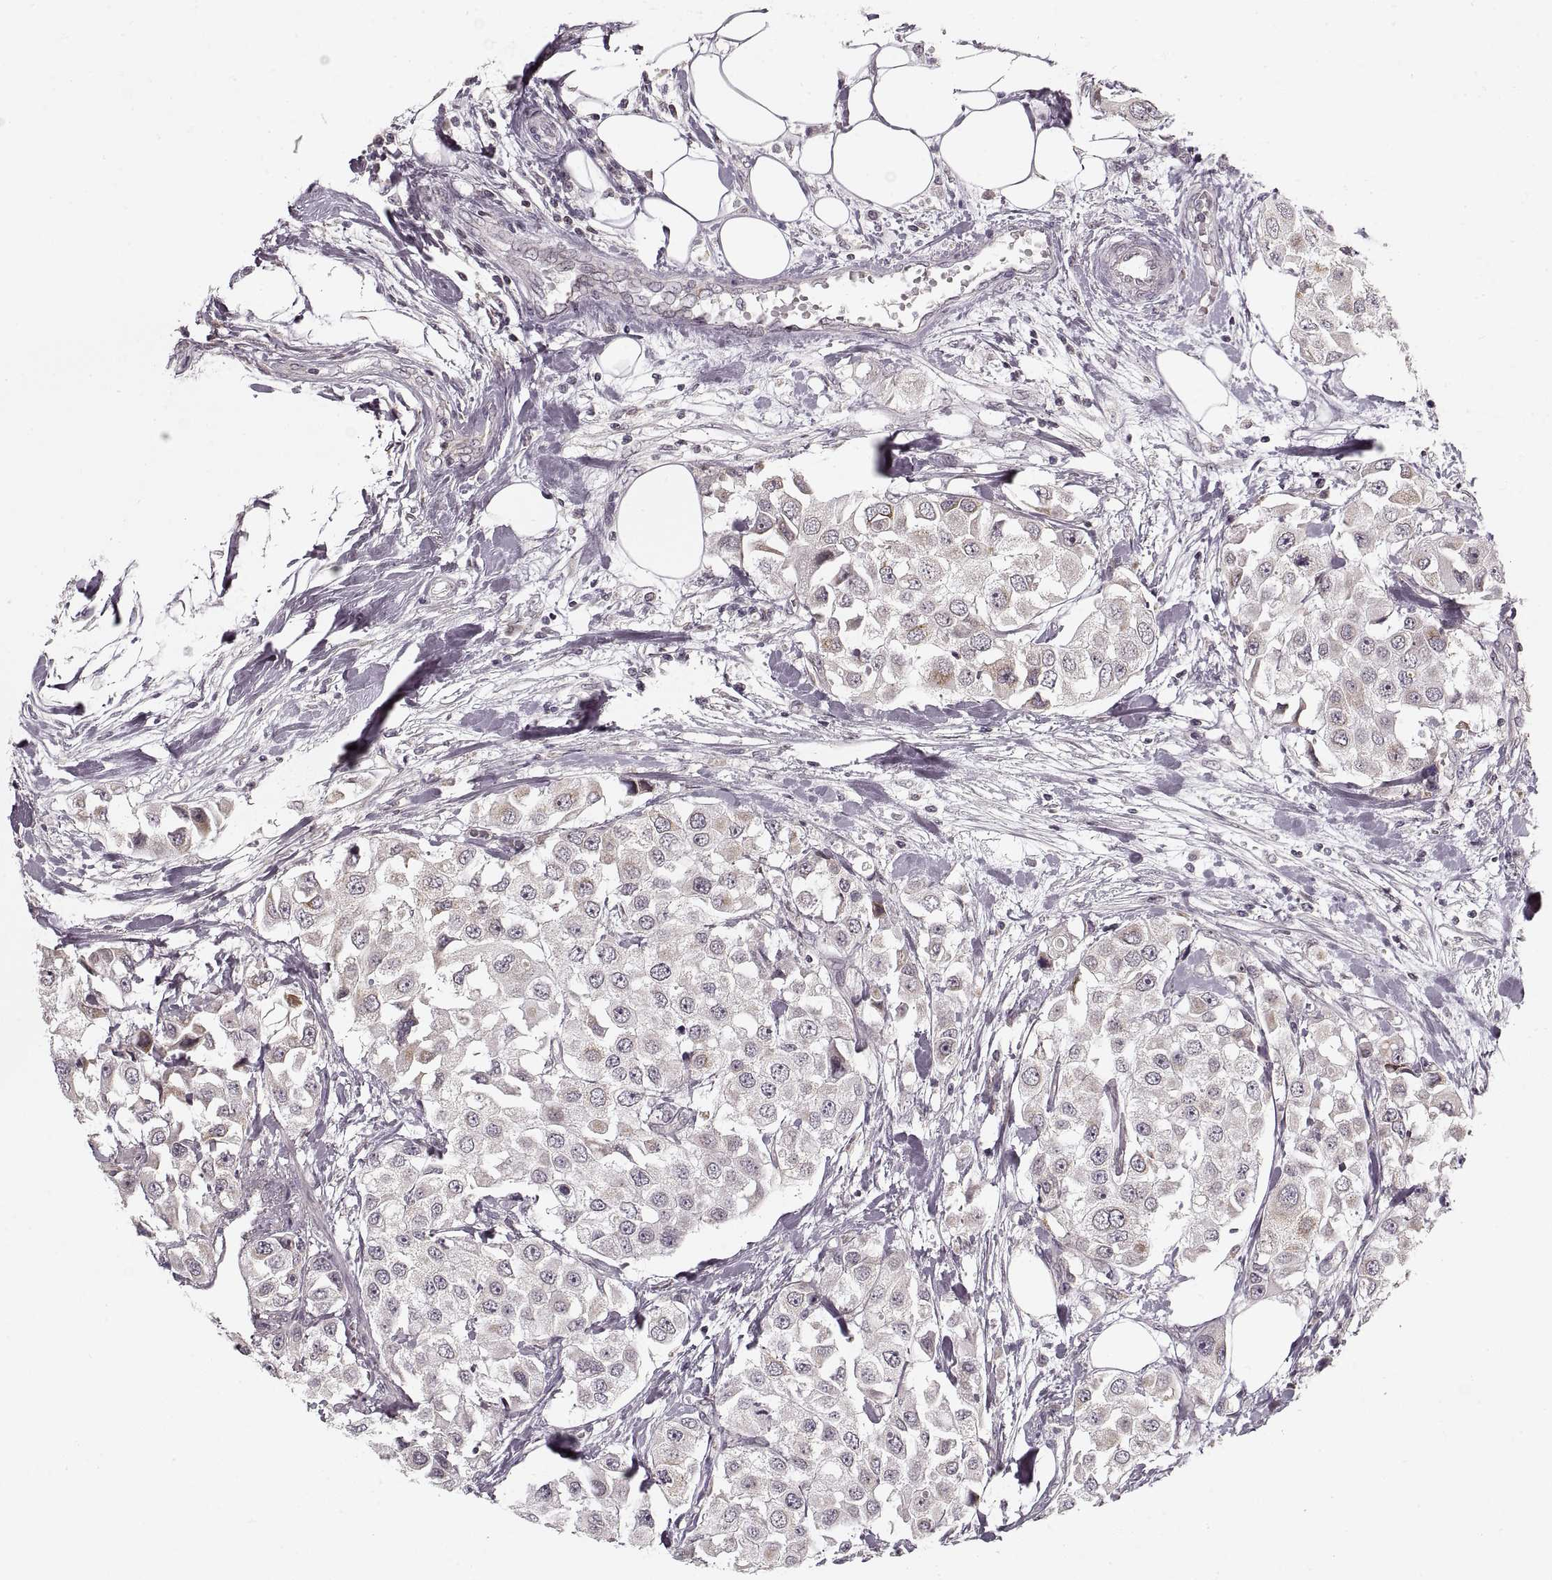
{"staining": {"intensity": "moderate", "quantity": "<25%", "location": "cytoplasmic/membranous"}, "tissue": "urothelial cancer", "cell_type": "Tumor cells", "image_type": "cancer", "snomed": [{"axis": "morphology", "description": "Urothelial carcinoma, High grade"}, {"axis": "topography", "description": "Urinary bladder"}], "caption": "This photomicrograph demonstrates immunohistochemistry (IHC) staining of urothelial cancer, with low moderate cytoplasmic/membranous staining in approximately <25% of tumor cells.", "gene": "ASIC3", "patient": {"sex": "female", "age": 64}}